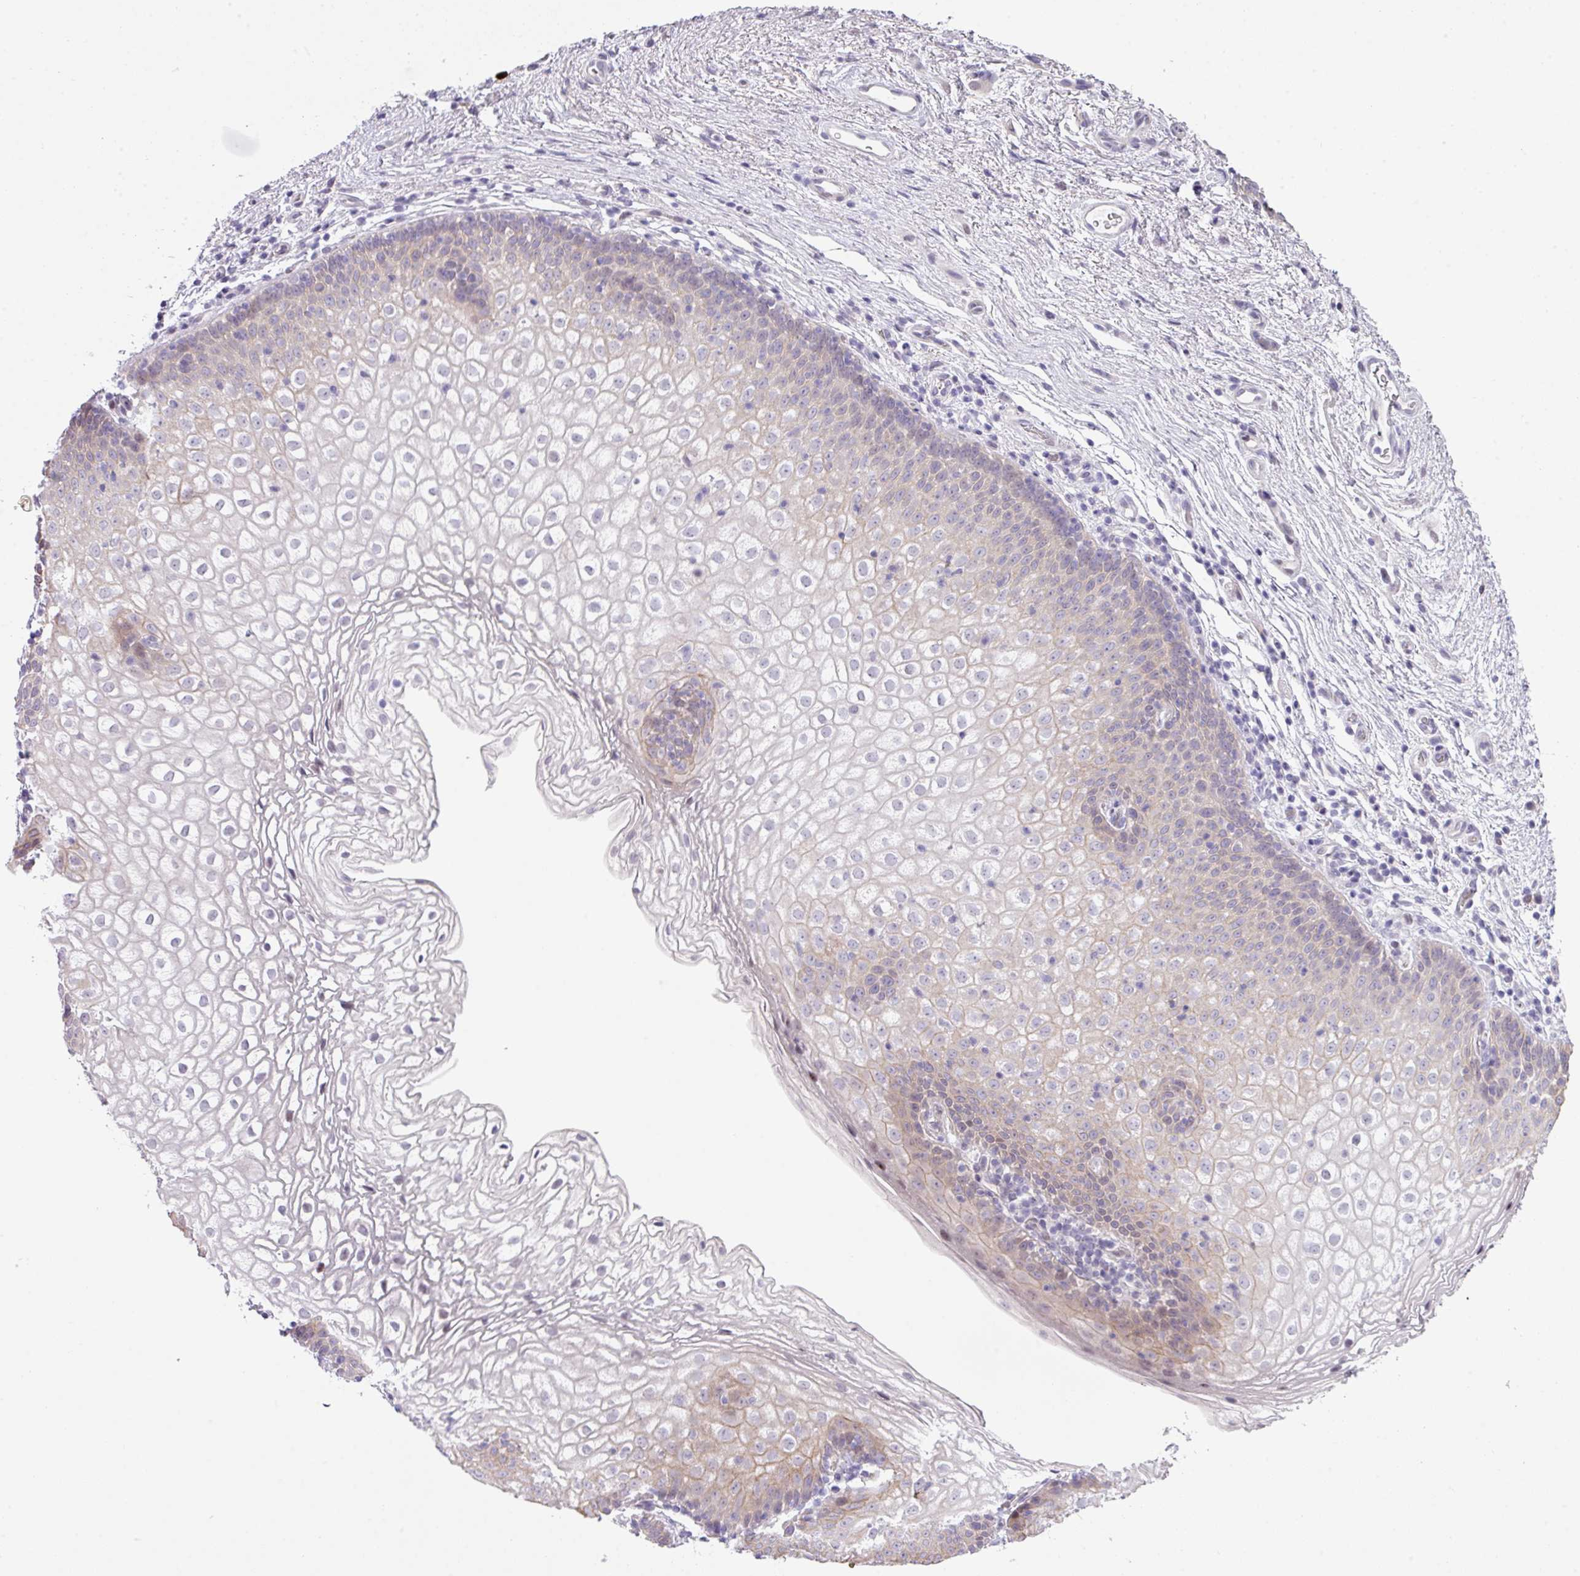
{"staining": {"intensity": "weak", "quantity": "<25%", "location": "cytoplasmic/membranous"}, "tissue": "vagina", "cell_type": "Squamous epithelial cells", "image_type": "normal", "snomed": [{"axis": "morphology", "description": "Normal tissue, NOS"}, {"axis": "topography", "description": "Vagina"}], "caption": "Histopathology image shows no protein expression in squamous epithelial cells of normal vagina. (Immunohistochemistry, brightfield microscopy, high magnification).", "gene": "ANKRD13B", "patient": {"sex": "female", "age": 47}}